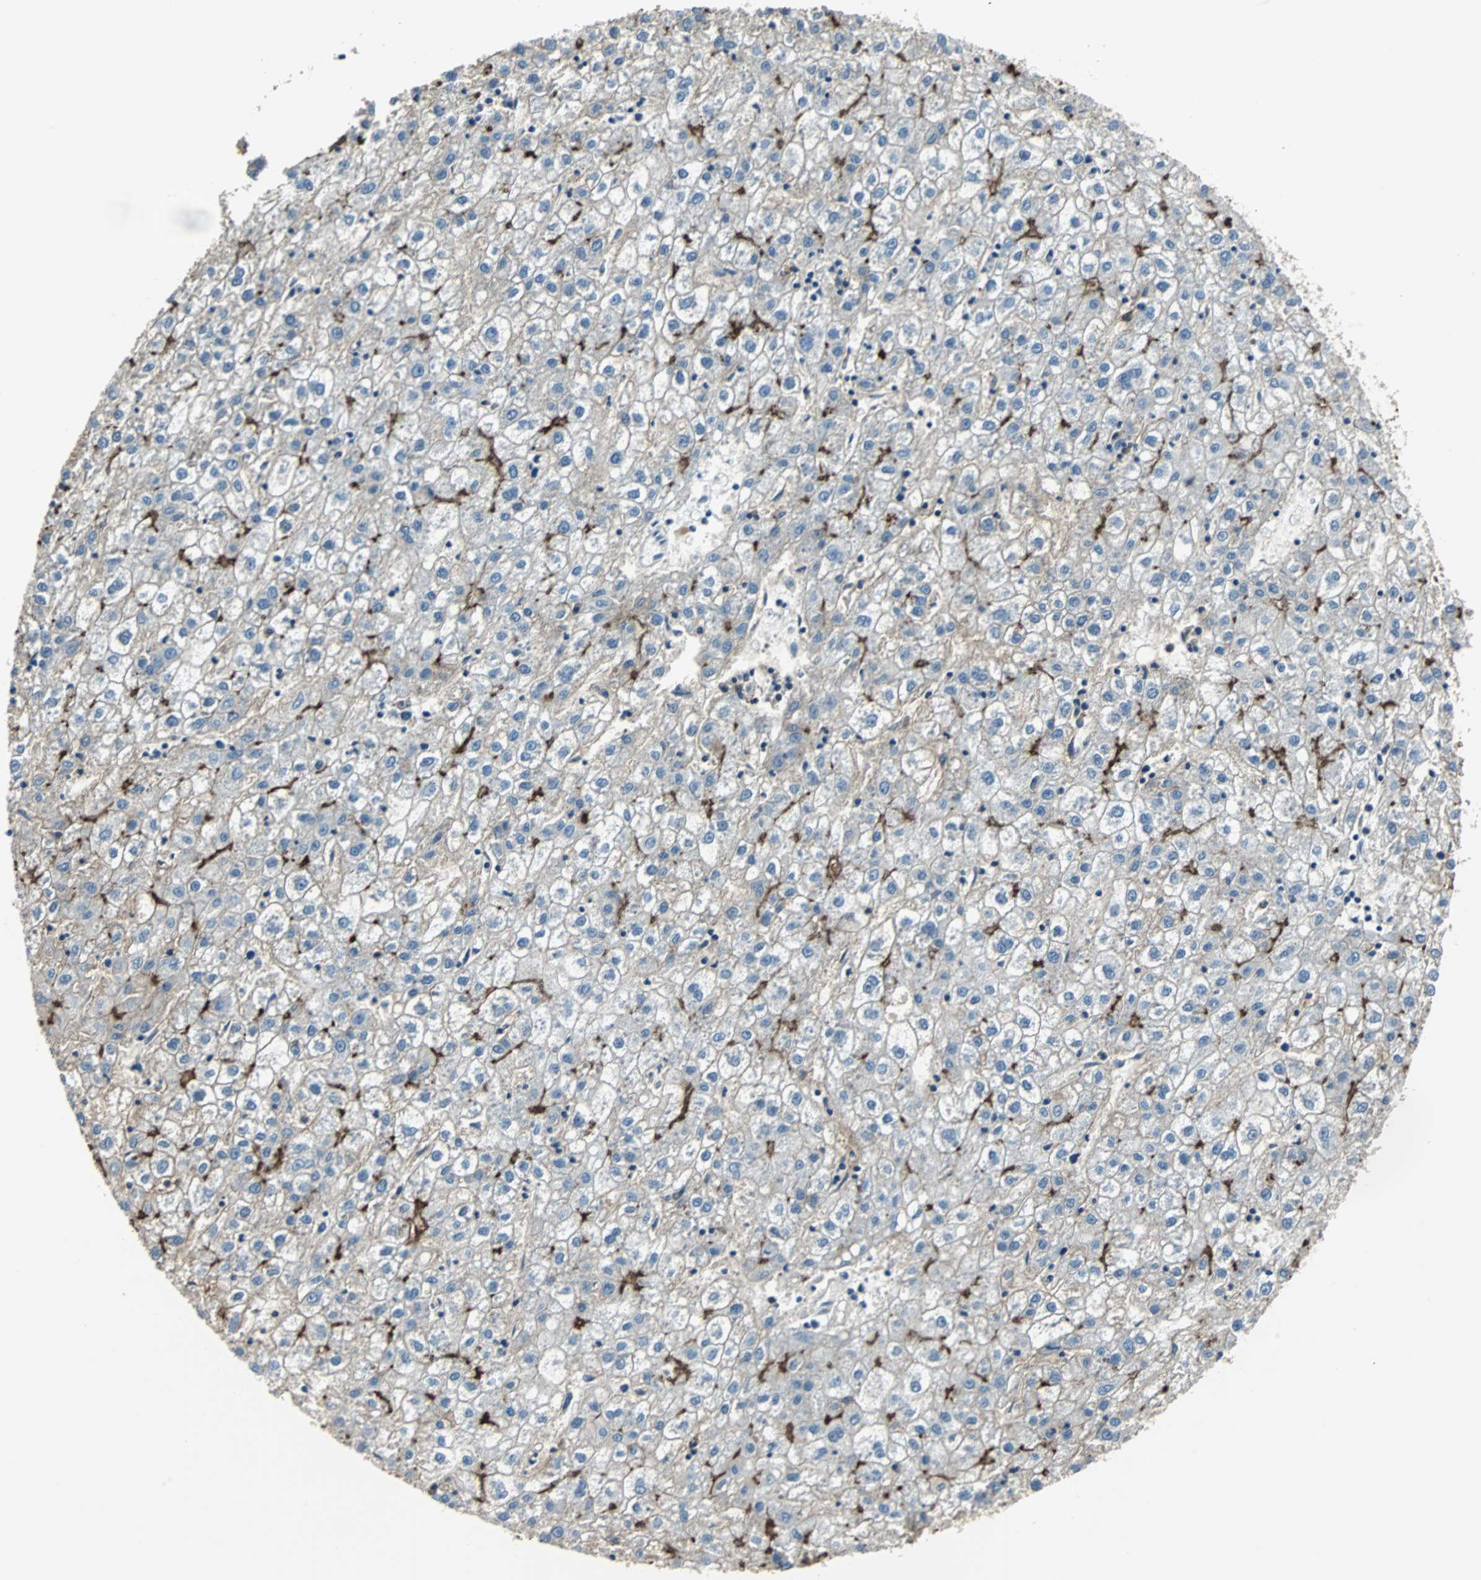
{"staining": {"intensity": "strong", "quantity": "<25%", "location": "cytoplasmic/membranous"}, "tissue": "liver cancer", "cell_type": "Tumor cells", "image_type": "cancer", "snomed": [{"axis": "morphology", "description": "Carcinoma, Hepatocellular, NOS"}, {"axis": "topography", "description": "Liver"}], "caption": "High-power microscopy captured an IHC histopathology image of liver cancer, revealing strong cytoplasmic/membranous positivity in about <25% of tumor cells.", "gene": "MKX", "patient": {"sex": "male", "age": 72}}